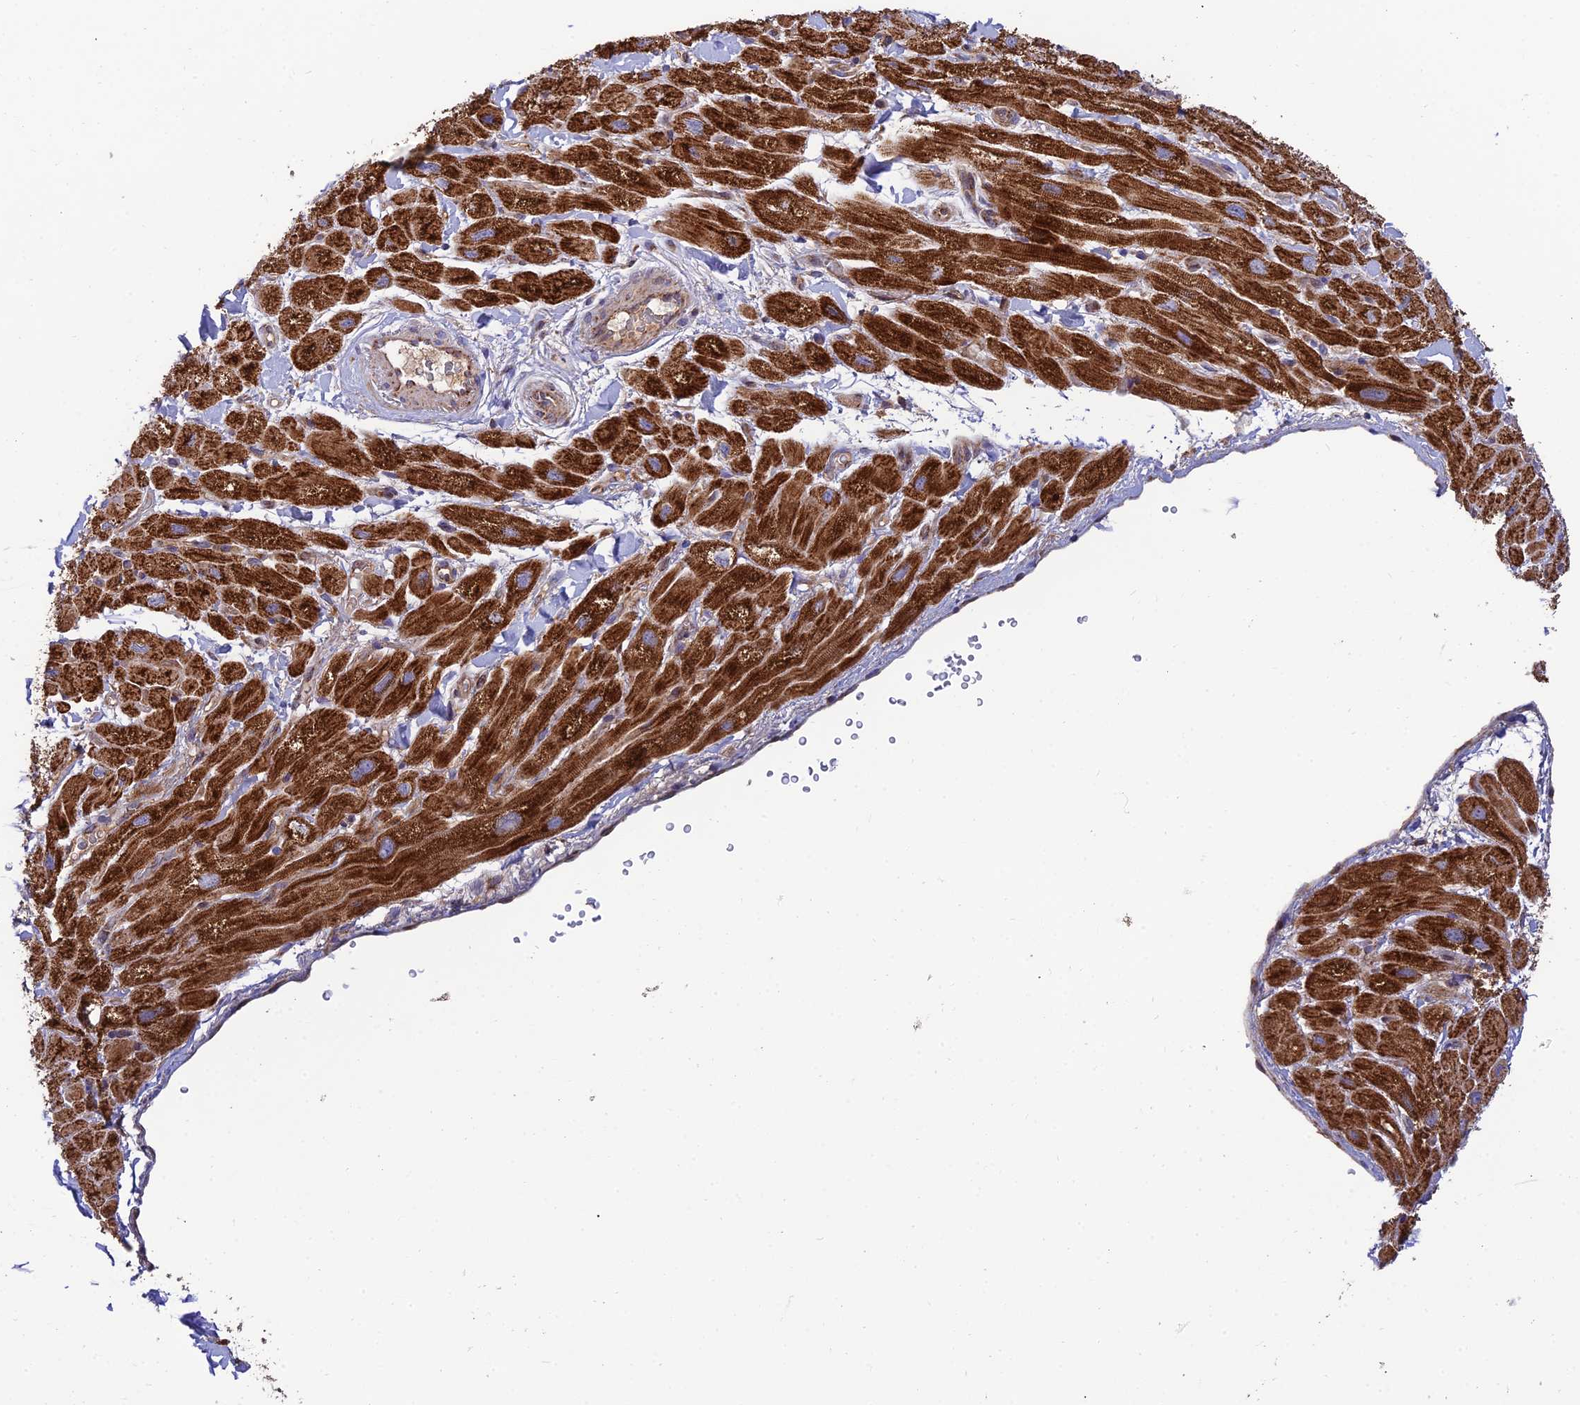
{"staining": {"intensity": "strong", "quantity": ">75%", "location": "cytoplasmic/membranous"}, "tissue": "heart muscle", "cell_type": "Cardiomyocytes", "image_type": "normal", "snomed": [{"axis": "morphology", "description": "Normal tissue, NOS"}, {"axis": "topography", "description": "Heart"}], "caption": "This histopathology image shows immunohistochemistry (IHC) staining of unremarkable human heart muscle, with high strong cytoplasmic/membranous positivity in about >75% of cardiomyocytes.", "gene": "PODNL1", "patient": {"sex": "male", "age": 65}}